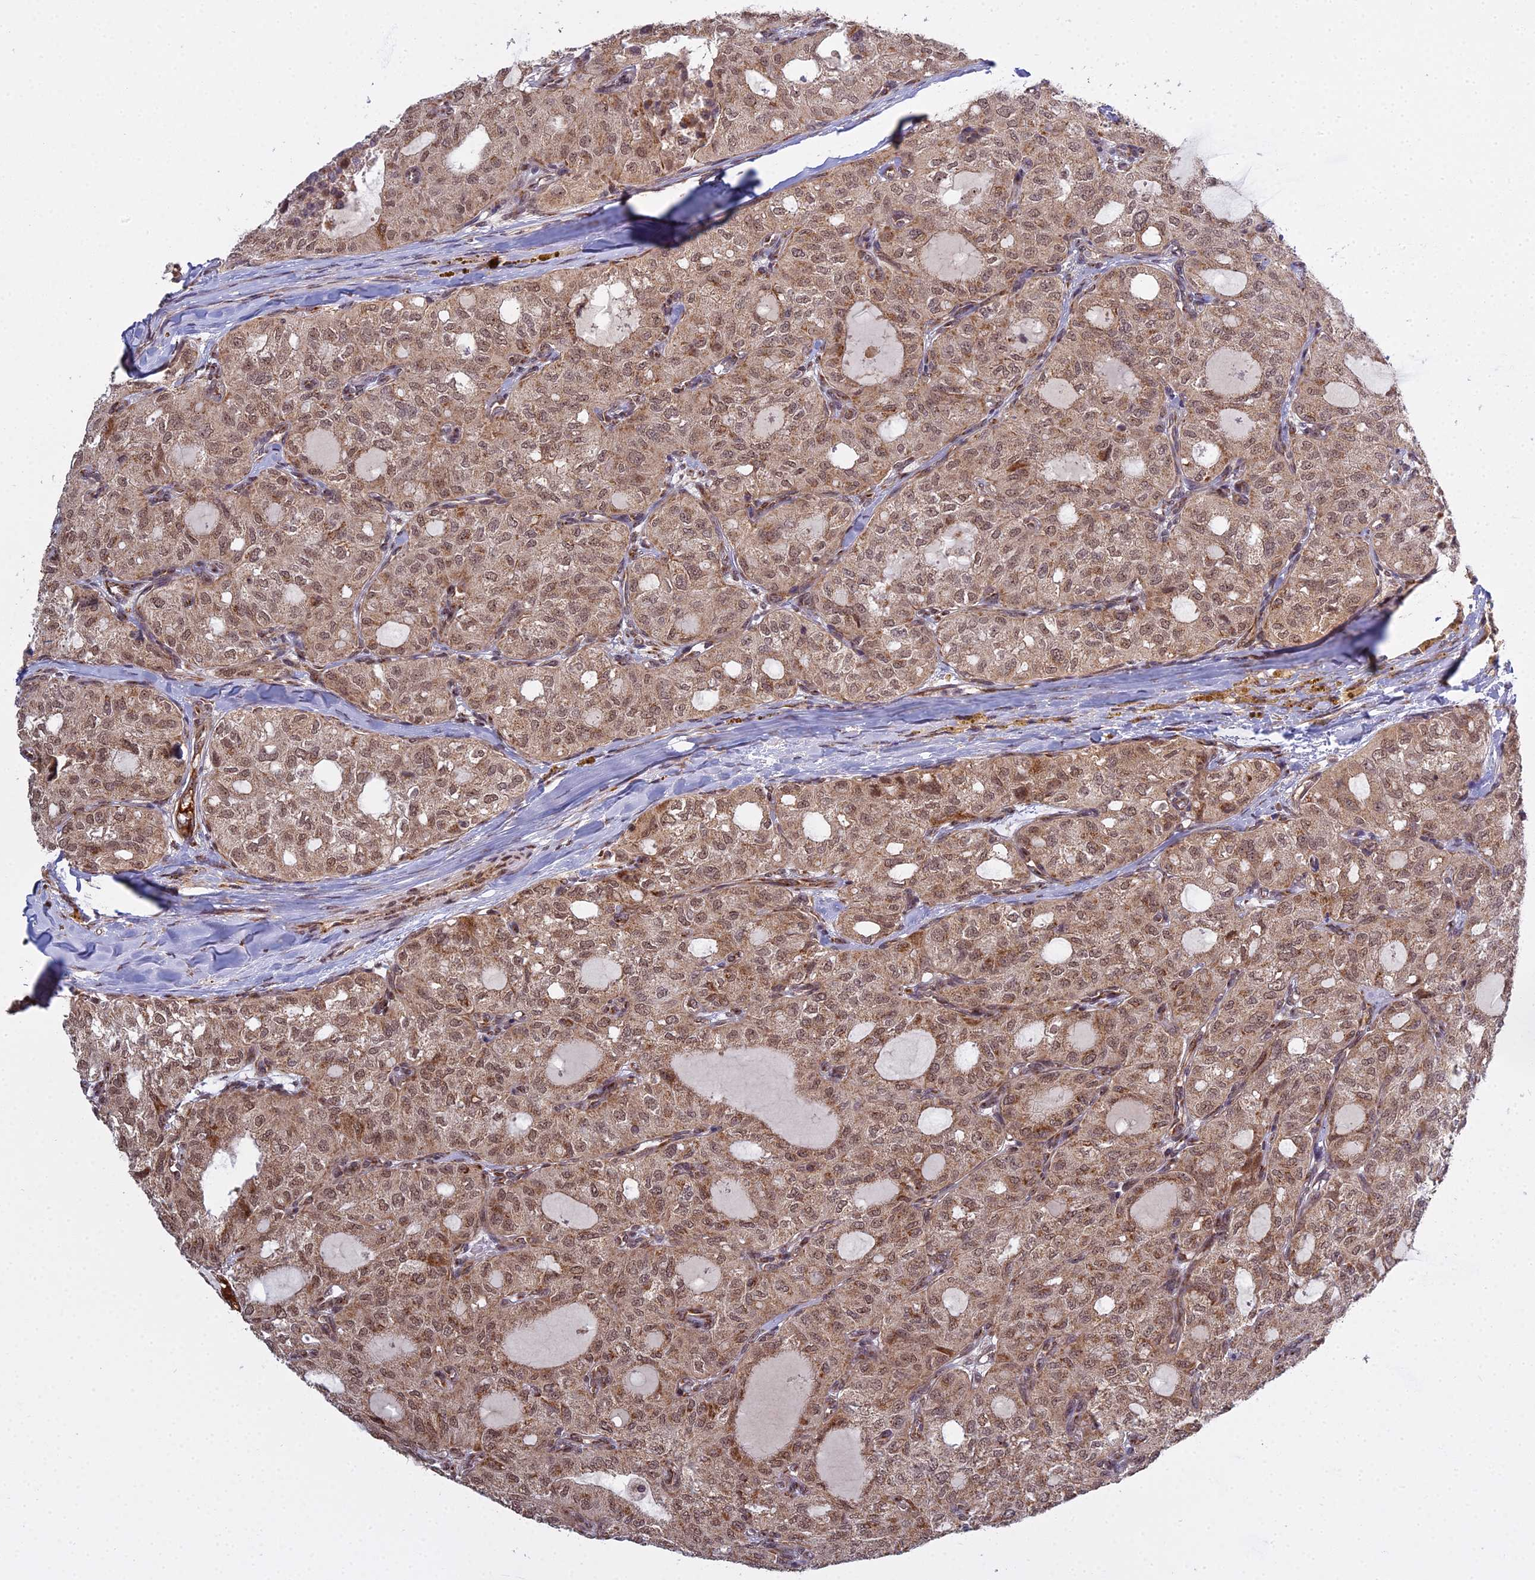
{"staining": {"intensity": "moderate", "quantity": ">75%", "location": "nuclear"}, "tissue": "thyroid cancer", "cell_type": "Tumor cells", "image_type": "cancer", "snomed": [{"axis": "morphology", "description": "Follicular adenoma carcinoma, NOS"}, {"axis": "topography", "description": "Thyroid gland"}], "caption": "Immunohistochemical staining of thyroid follicular adenoma carcinoma shows medium levels of moderate nuclear staining in approximately >75% of tumor cells. Nuclei are stained in blue.", "gene": "MEOX1", "patient": {"sex": "male", "age": 75}}